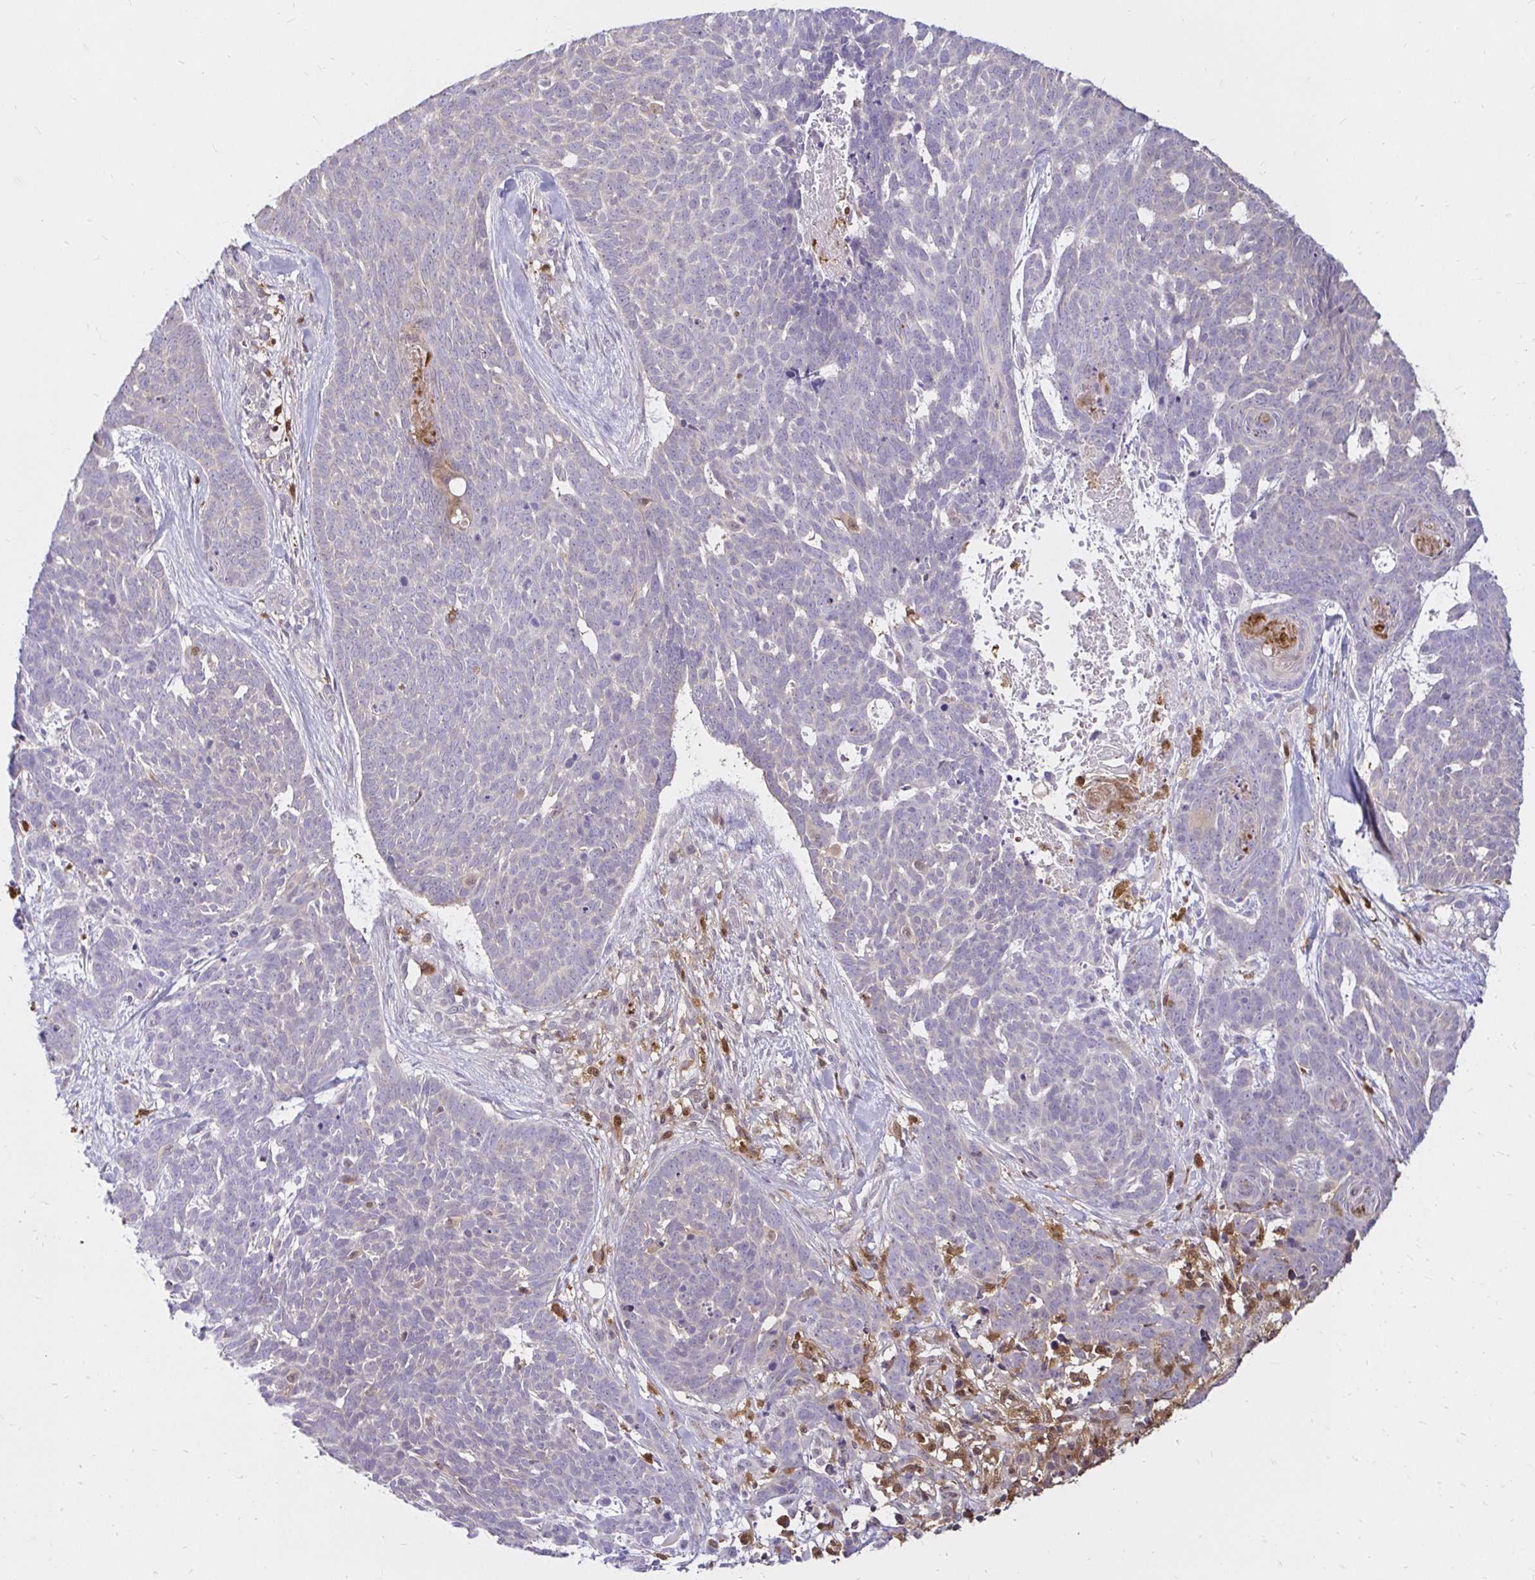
{"staining": {"intensity": "negative", "quantity": "none", "location": "none"}, "tissue": "skin cancer", "cell_type": "Tumor cells", "image_type": "cancer", "snomed": [{"axis": "morphology", "description": "Basal cell carcinoma"}, {"axis": "topography", "description": "Skin"}], "caption": "An immunohistochemistry histopathology image of skin cancer is shown. There is no staining in tumor cells of skin cancer. The staining was performed using DAB to visualize the protein expression in brown, while the nuclei were stained in blue with hematoxylin (Magnification: 20x).", "gene": "PYCARD", "patient": {"sex": "female", "age": 78}}